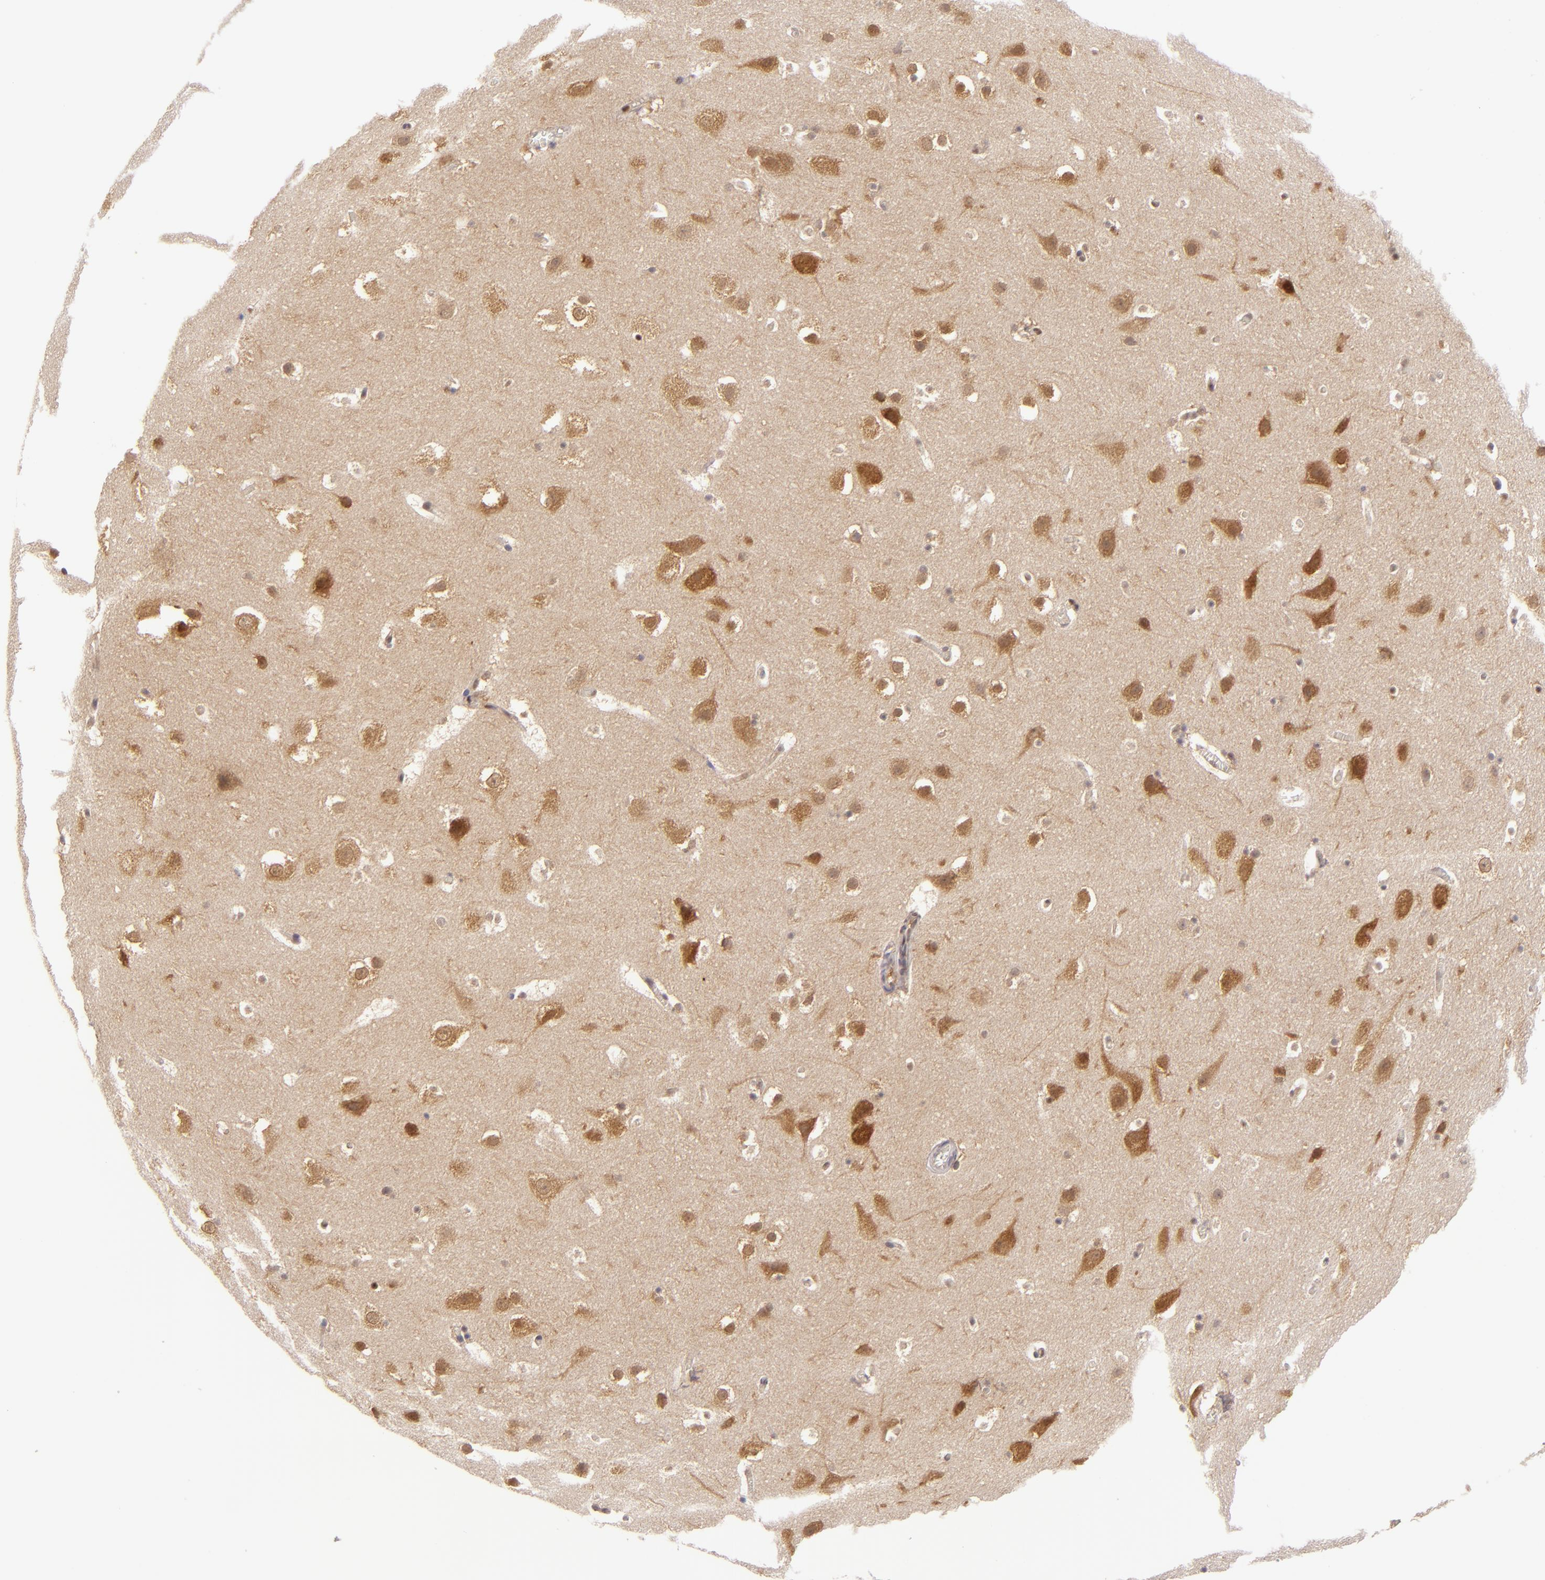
{"staining": {"intensity": "weak", "quantity": "<25%", "location": "cytoplasmic/membranous"}, "tissue": "hippocampus", "cell_type": "Glial cells", "image_type": "normal", "snomed": [{"axis": "morphology", "description": "Normal tissue, NOS"}, {"axis": "topography", "description": "Hippocampus"}], "caption": "Micrograph shows no protein expression in glial cells of normal hippocampus. (Immunohistochemistry, brightfield microscopy, high magnification).", "gene": "PTPN13", "patient": {"sex": "male", "age": 45}}